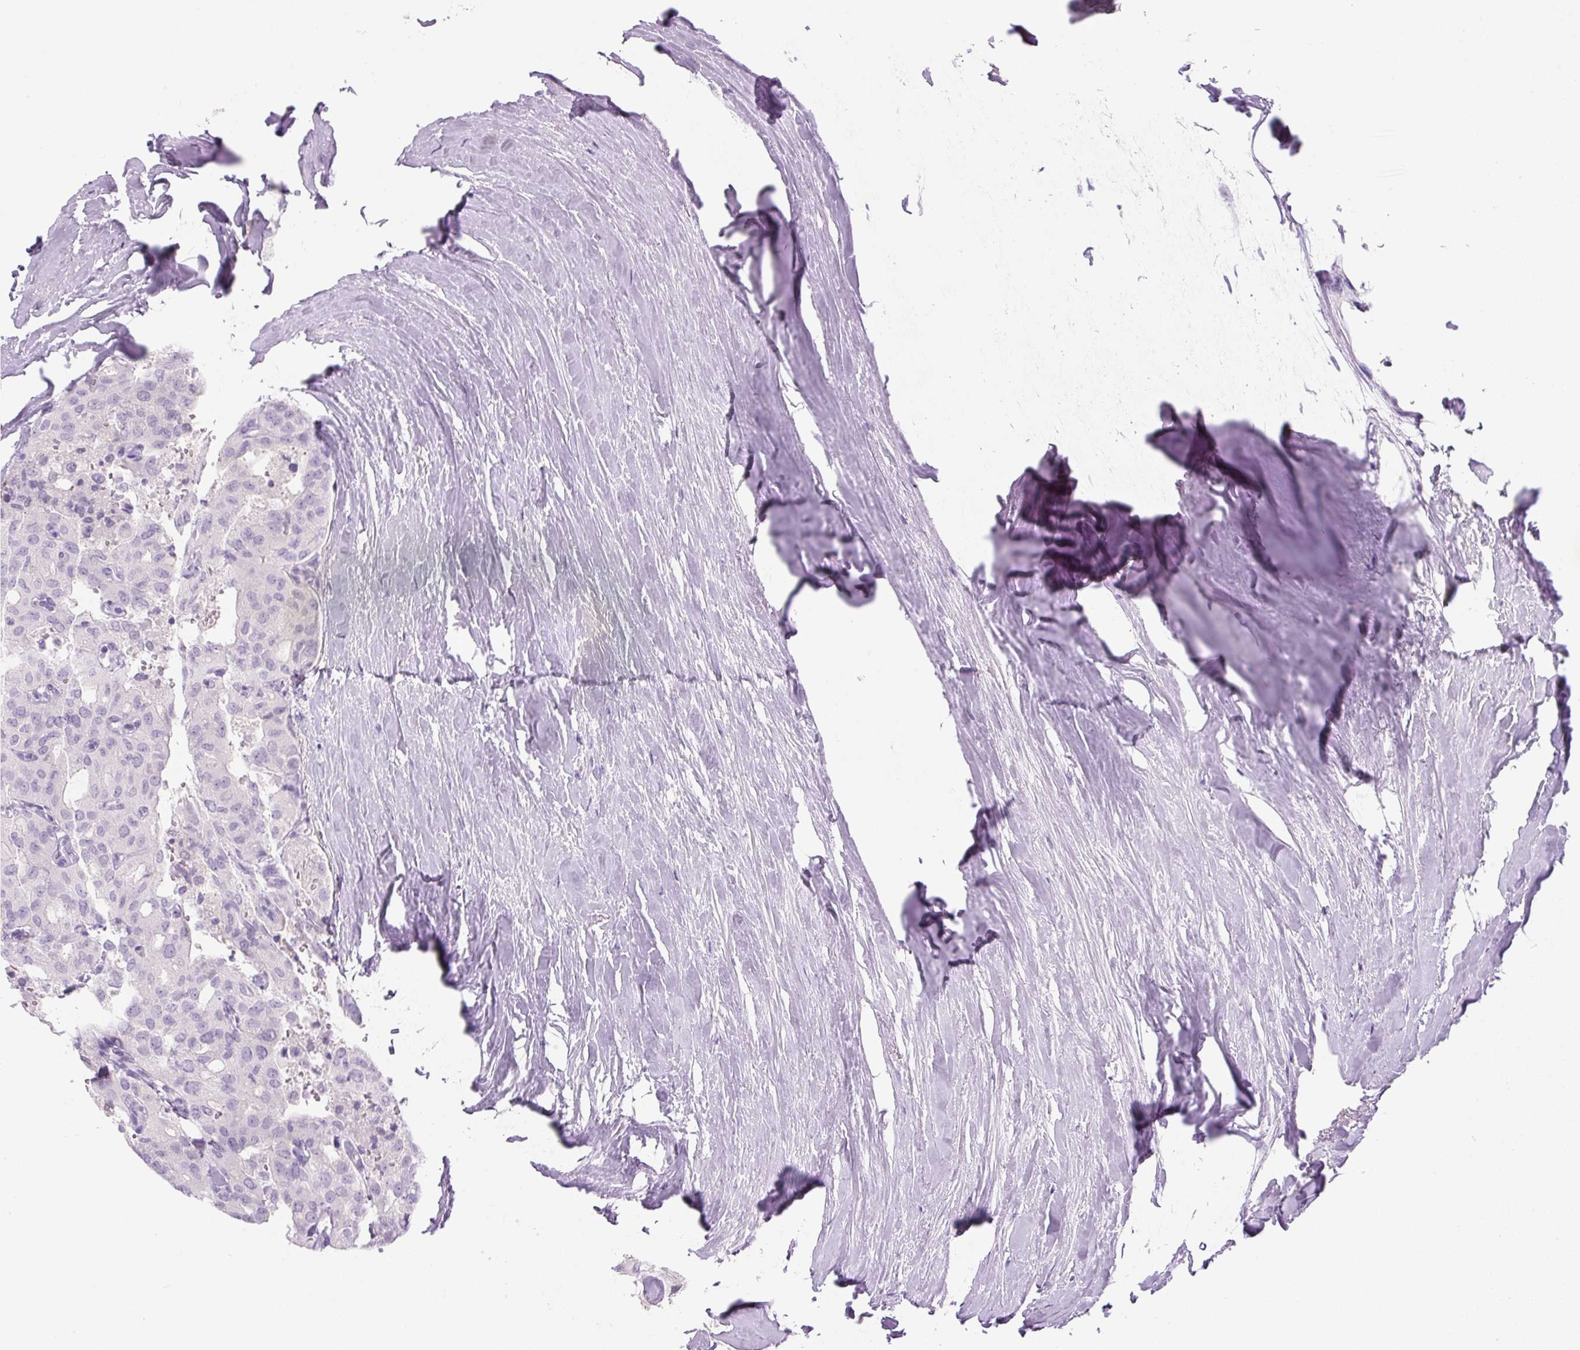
{"staining": {"intensity": "negative", "quantity": "none", "location": "none"}, "tissue": "thyroid cancer", "cell_type": "Tumor cells", "image_type": "cancer", "snomed": [{"axis": "morphology", "description": "Follicular adenoma carcinoma, NOS"}, {"axis": "topography", "description": "Thyroid gland"}], "caption": "Protein analysis of thyroid cancer (follicular adenoma carcinoma) displays no significant positivity in tumor cells.", "gene": "COL9A2", "patient": {"sex": "male", "age": 75}}